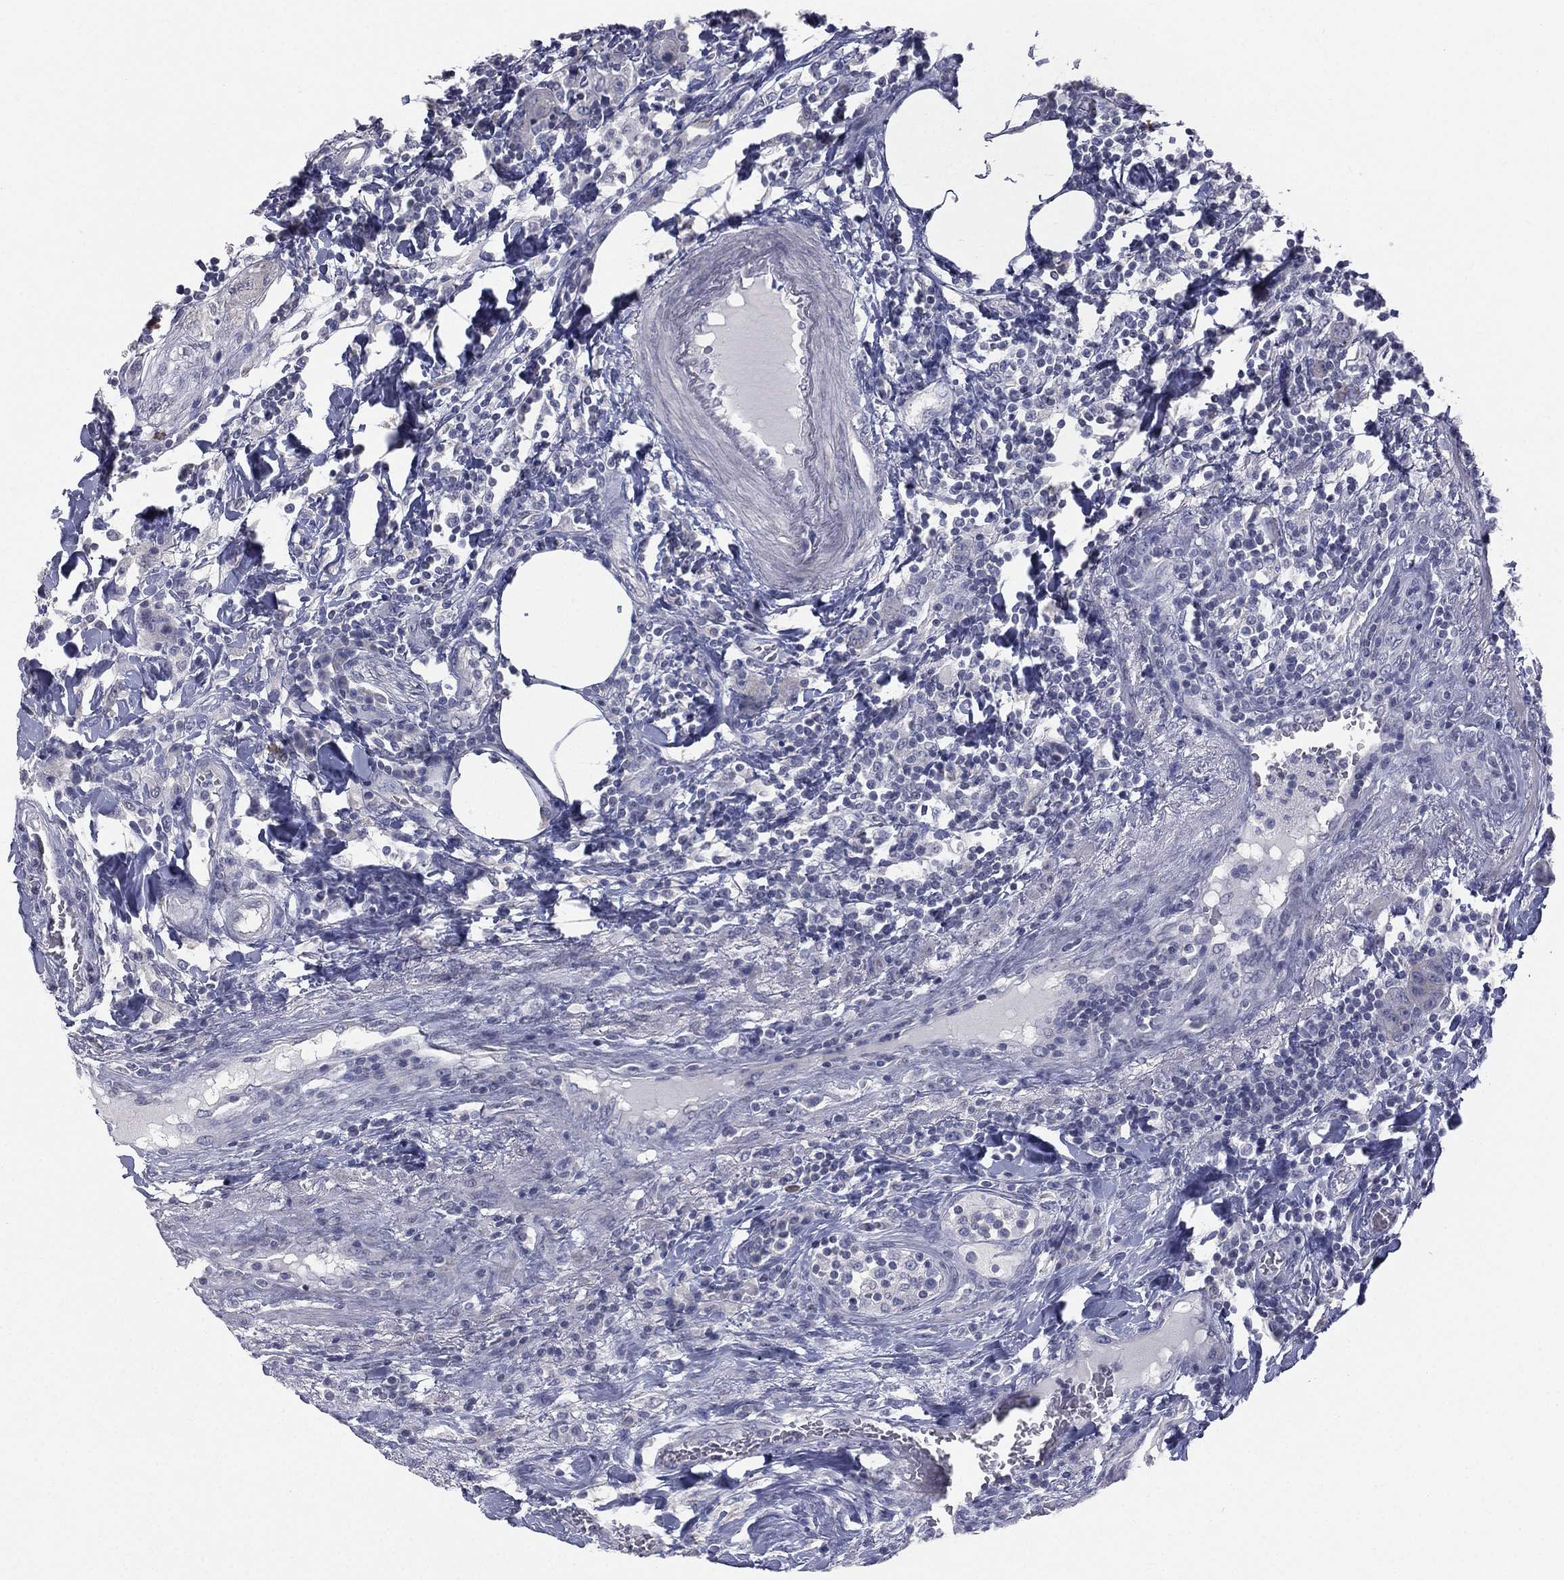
{"staining": {"intensity": "negative", "quantity": "none", "location": "none"}, "tissue": "colorectal cancer", "cell_type": "Tumor cells", "image_type": "cancer", "snomed": [{"axis": "morphology", "description": "Adenocarcinoma, NOS"}, {"axis": "topography", "description": "Colon"}], "caption": "Photomicrograph shows no protein staining in tumor cells of adenocarcinoma (colorectal) tissue.", "gene": "DMKN", "patient": {"sex": "female", "age": 48}}